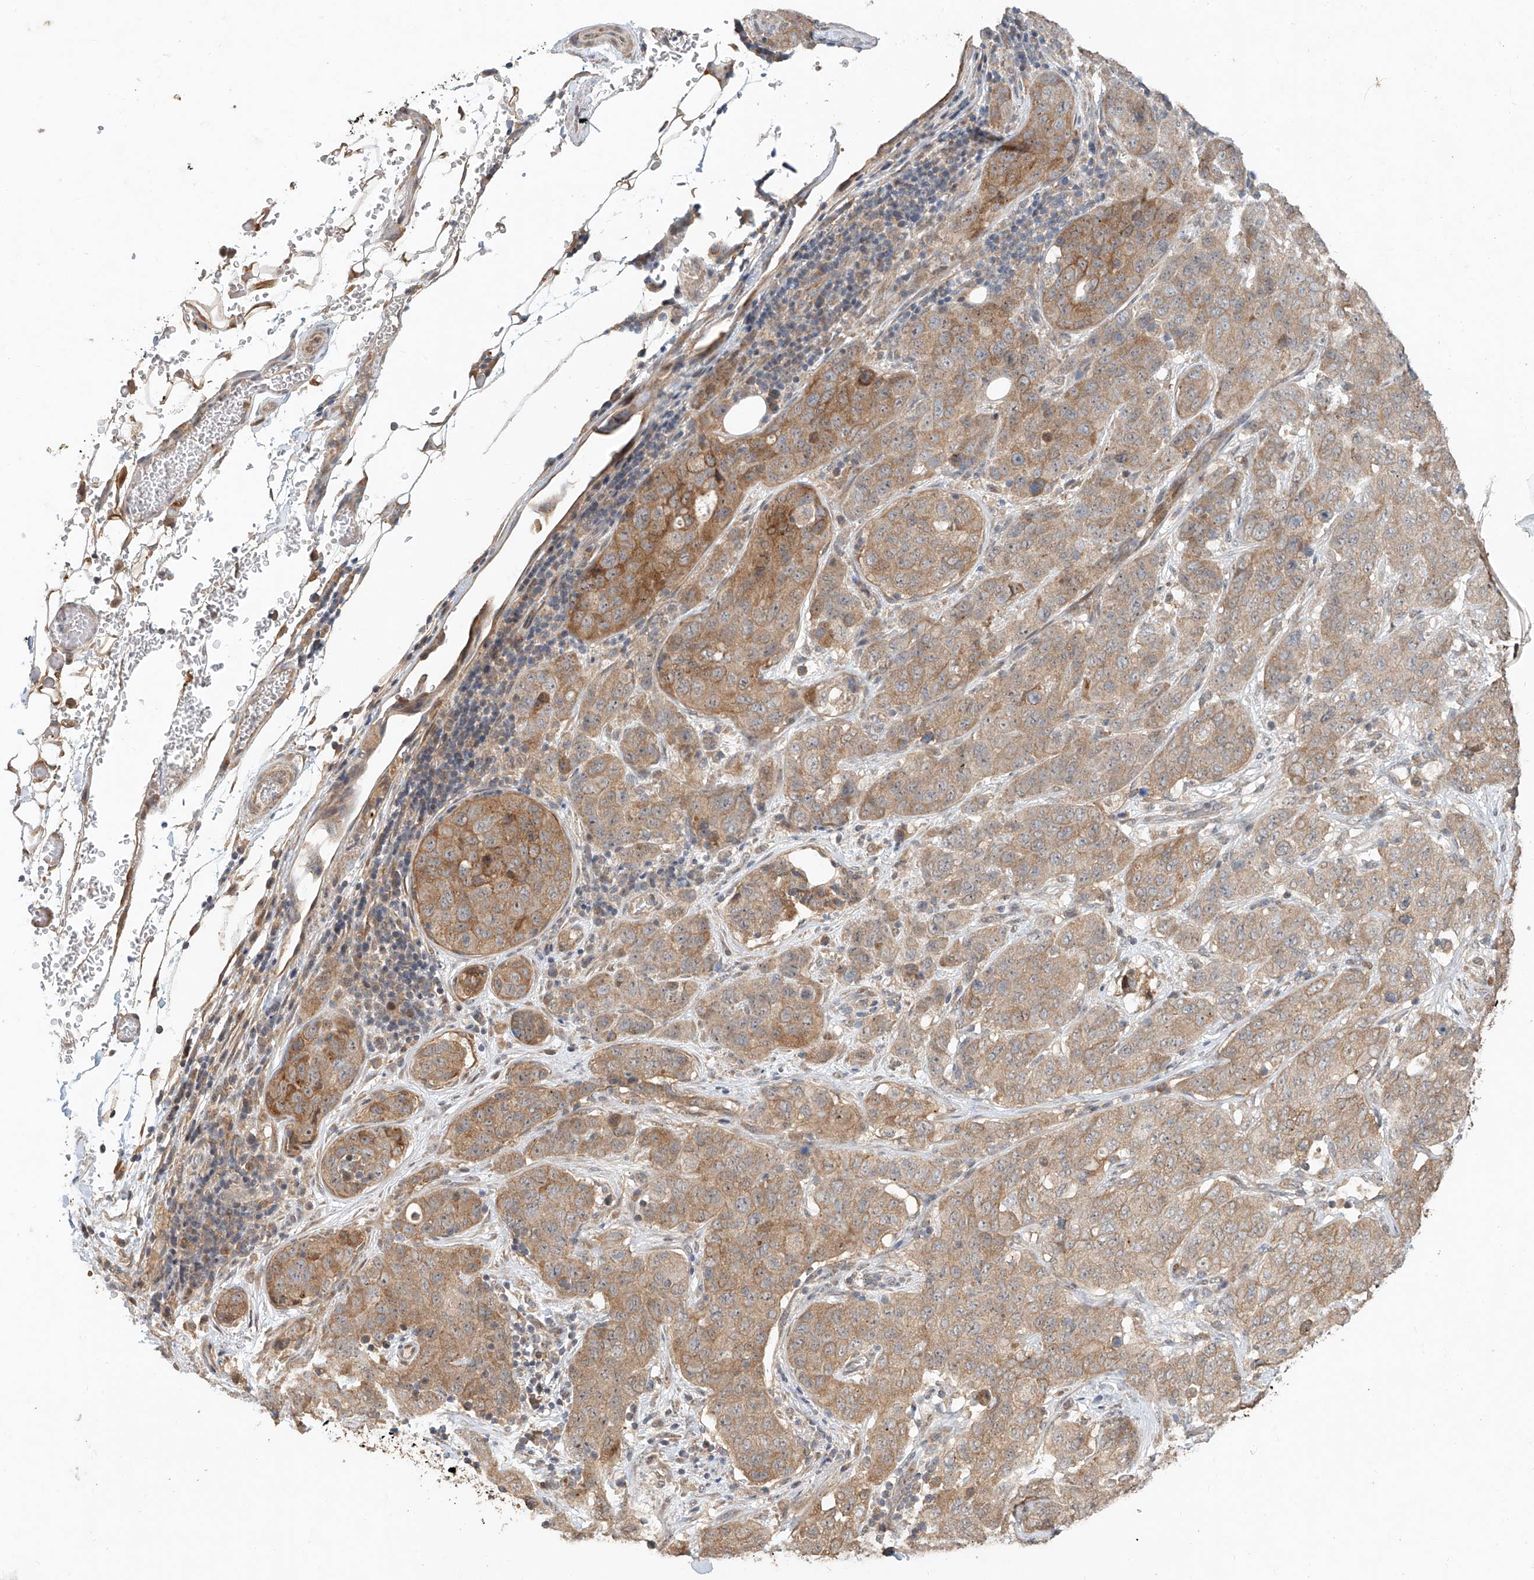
{"staining": {"intensity": "moderate", "quantity": "25%-75%", "location": "cytoplasmic/membranous"}, "tissue": "stomach cancer", "cell_type": "Tumor cells", "image_type": "cancer", "snomed": [{"axis": "morphology", "description": "Normal tissue, NOS"}, {"axis": "morphology", "description": "Adenocarcinoma, NOS"}, {"axis": "topography", "description": "Lymph node"}, {"axis": "topography", "description": "Stomach"}], "caption": "Immunohistochemistry (IHC) (DAB (3,3'-diaminobenzidine)) staining of adenocarcinoma (stomach) demonstrates moderate cytoplasmic/membranous protein expression in about 25%-75% of tumor cells.", "gene": "TMEM61", "patient": {"sex": "male", "age": 48}}